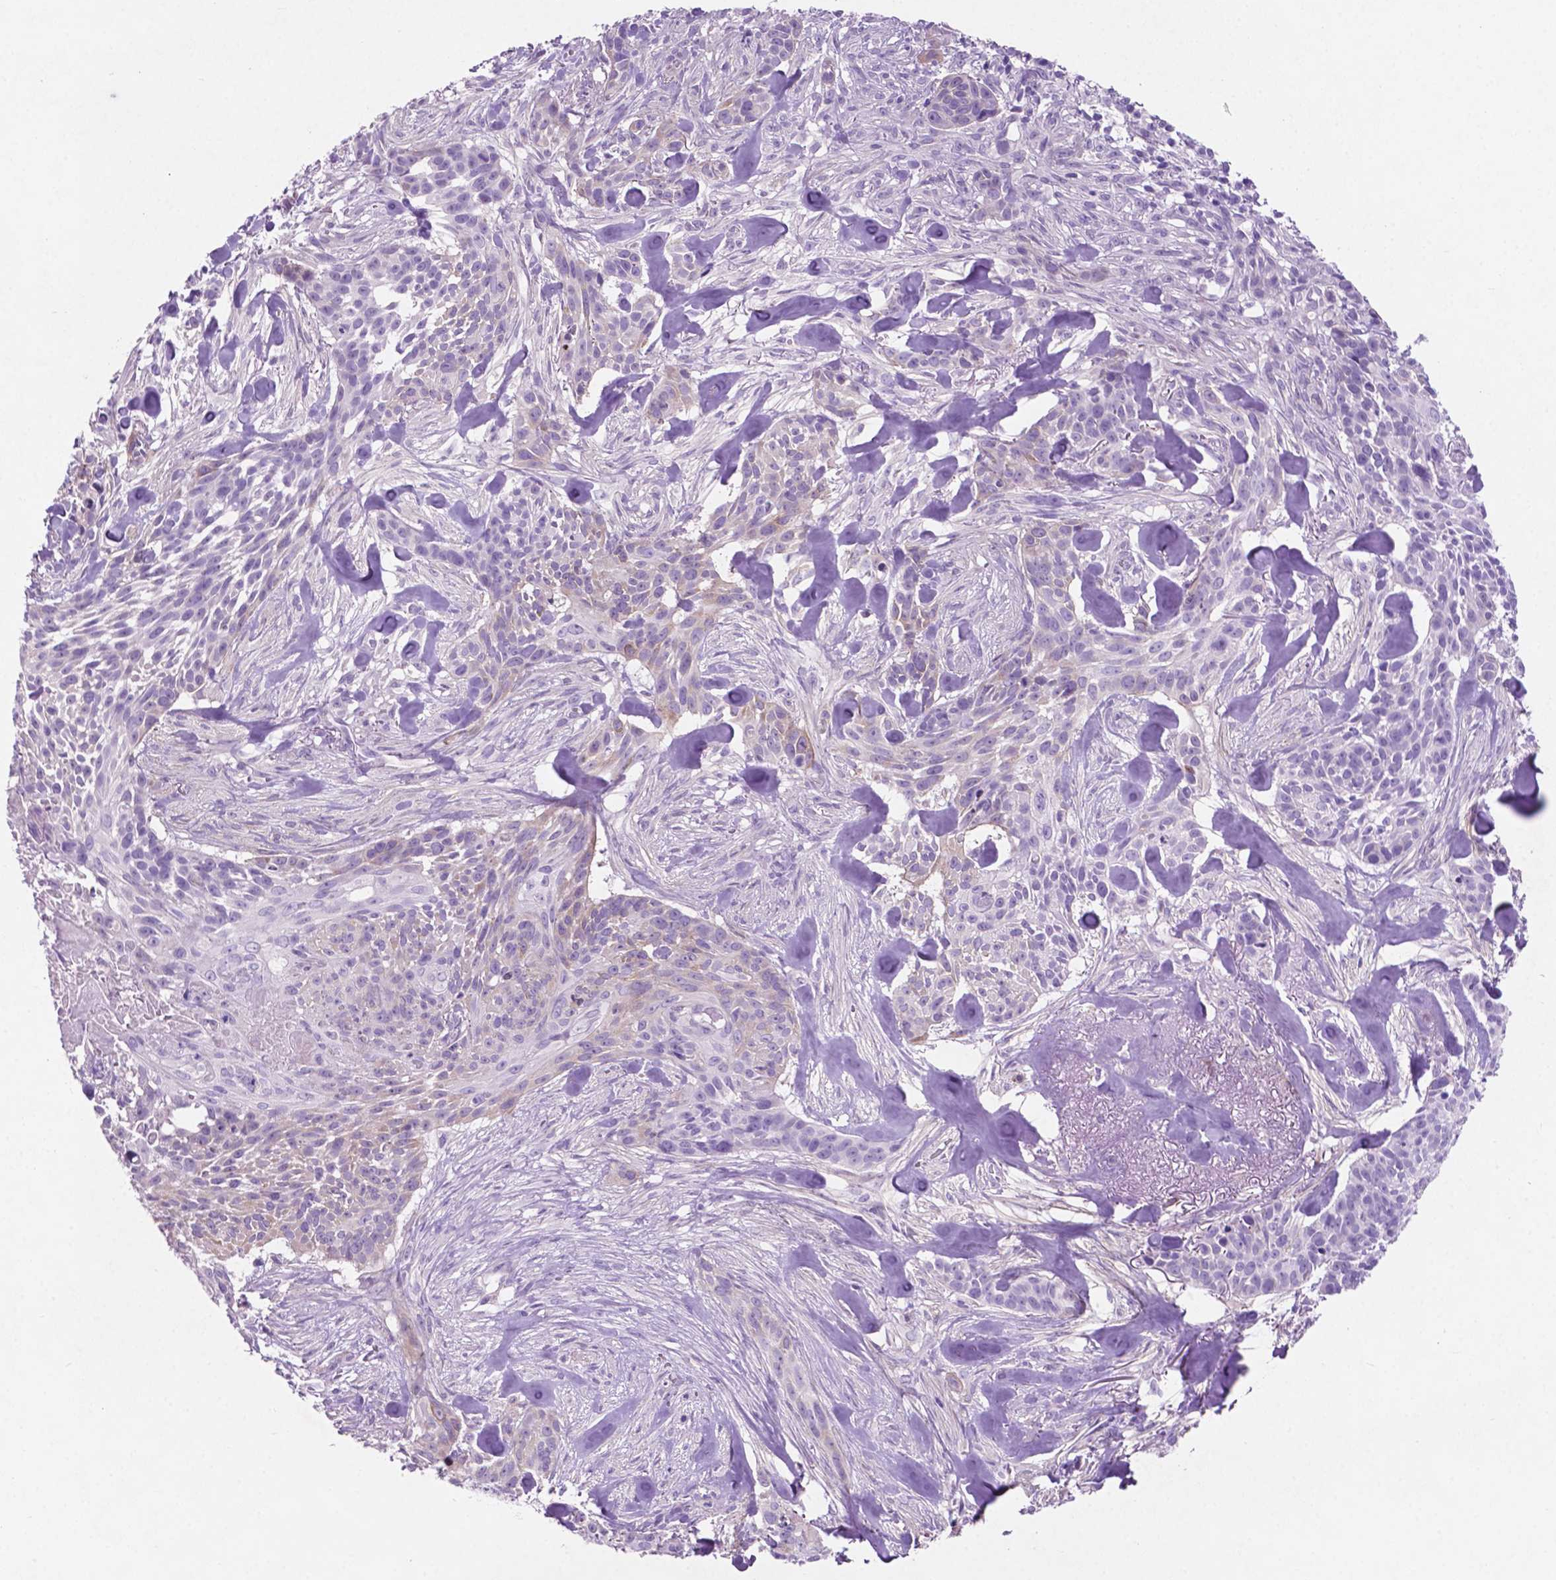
{"staining": {"intensity": "weak", "quantity": "<25%", "location": "cytoplasmic/membranous"}, "tissue": "skin cancer", "cell_type": "Tumor cells", "image_type": "cancer", "snomed": [{"axis": "morphology", "description": "Basal cell carcinoma"}, {"axis": "topography", "description": "Skin"}], "caption": "Immunohistochemistry micrograph of neoplastic tissue: human skin basal cell carcinoma stained with DAB (3,3'-diaminobenzidine) displays no significant protein positivity in tumor cells.", "gene": "ASPG", "patient": {"sex": "male", "age": 87}}